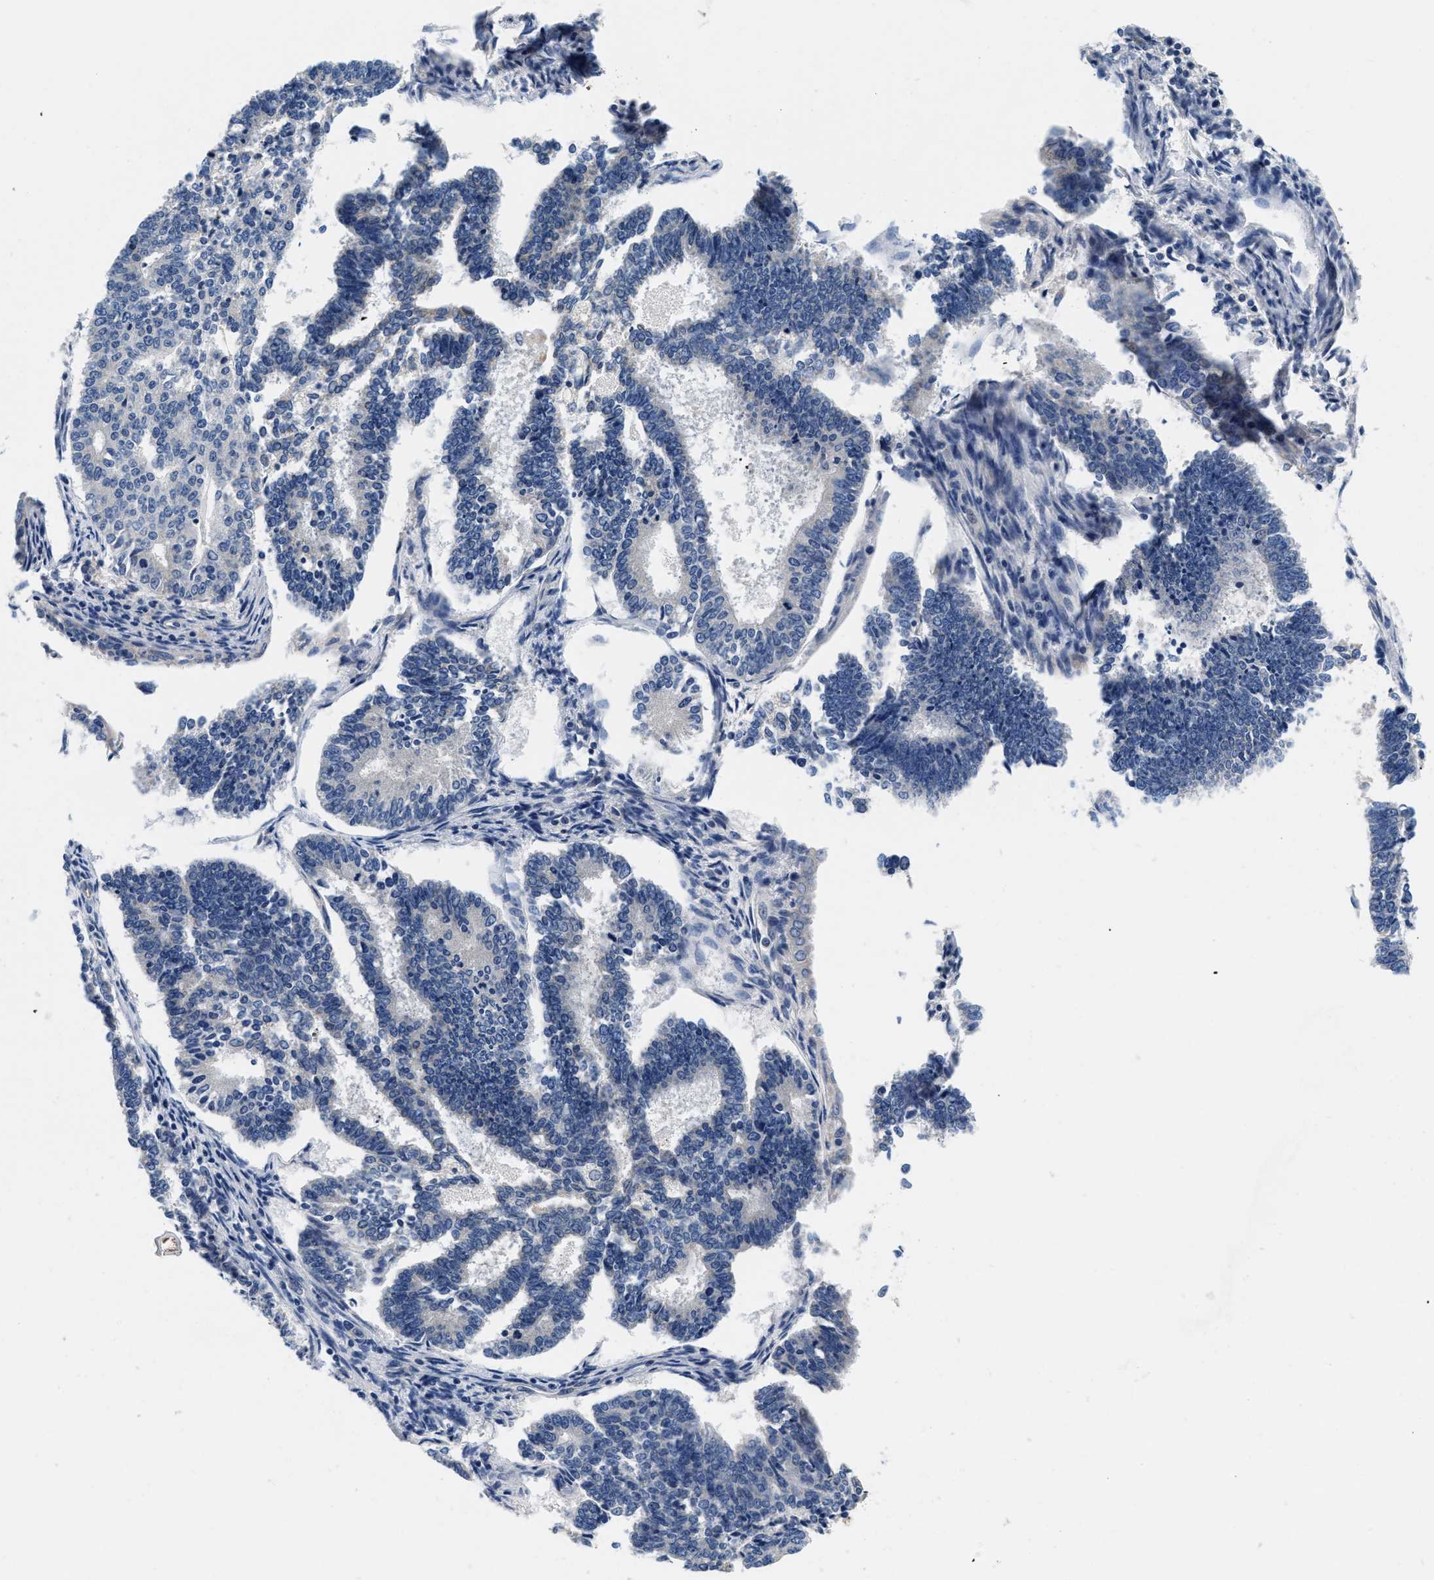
{"staining": {"intensity": "negative", "quantity": "none", "location": "none"}, "tissue": "endometrial cancer", "cell_type": "Tumor cells", "image_type": "cancer", "snomed": [{"axis": "morphology", "description": "Adenocarcinoma, NOS"}, {"axis": "topography", "description": "Endometrium"}], "caption": "The image demonstrates no staining of tumor cells in endometrial cancer (adenocarcinoma).", "gene": "PDP1", "patient": {"sex": "female", "age": 70}}